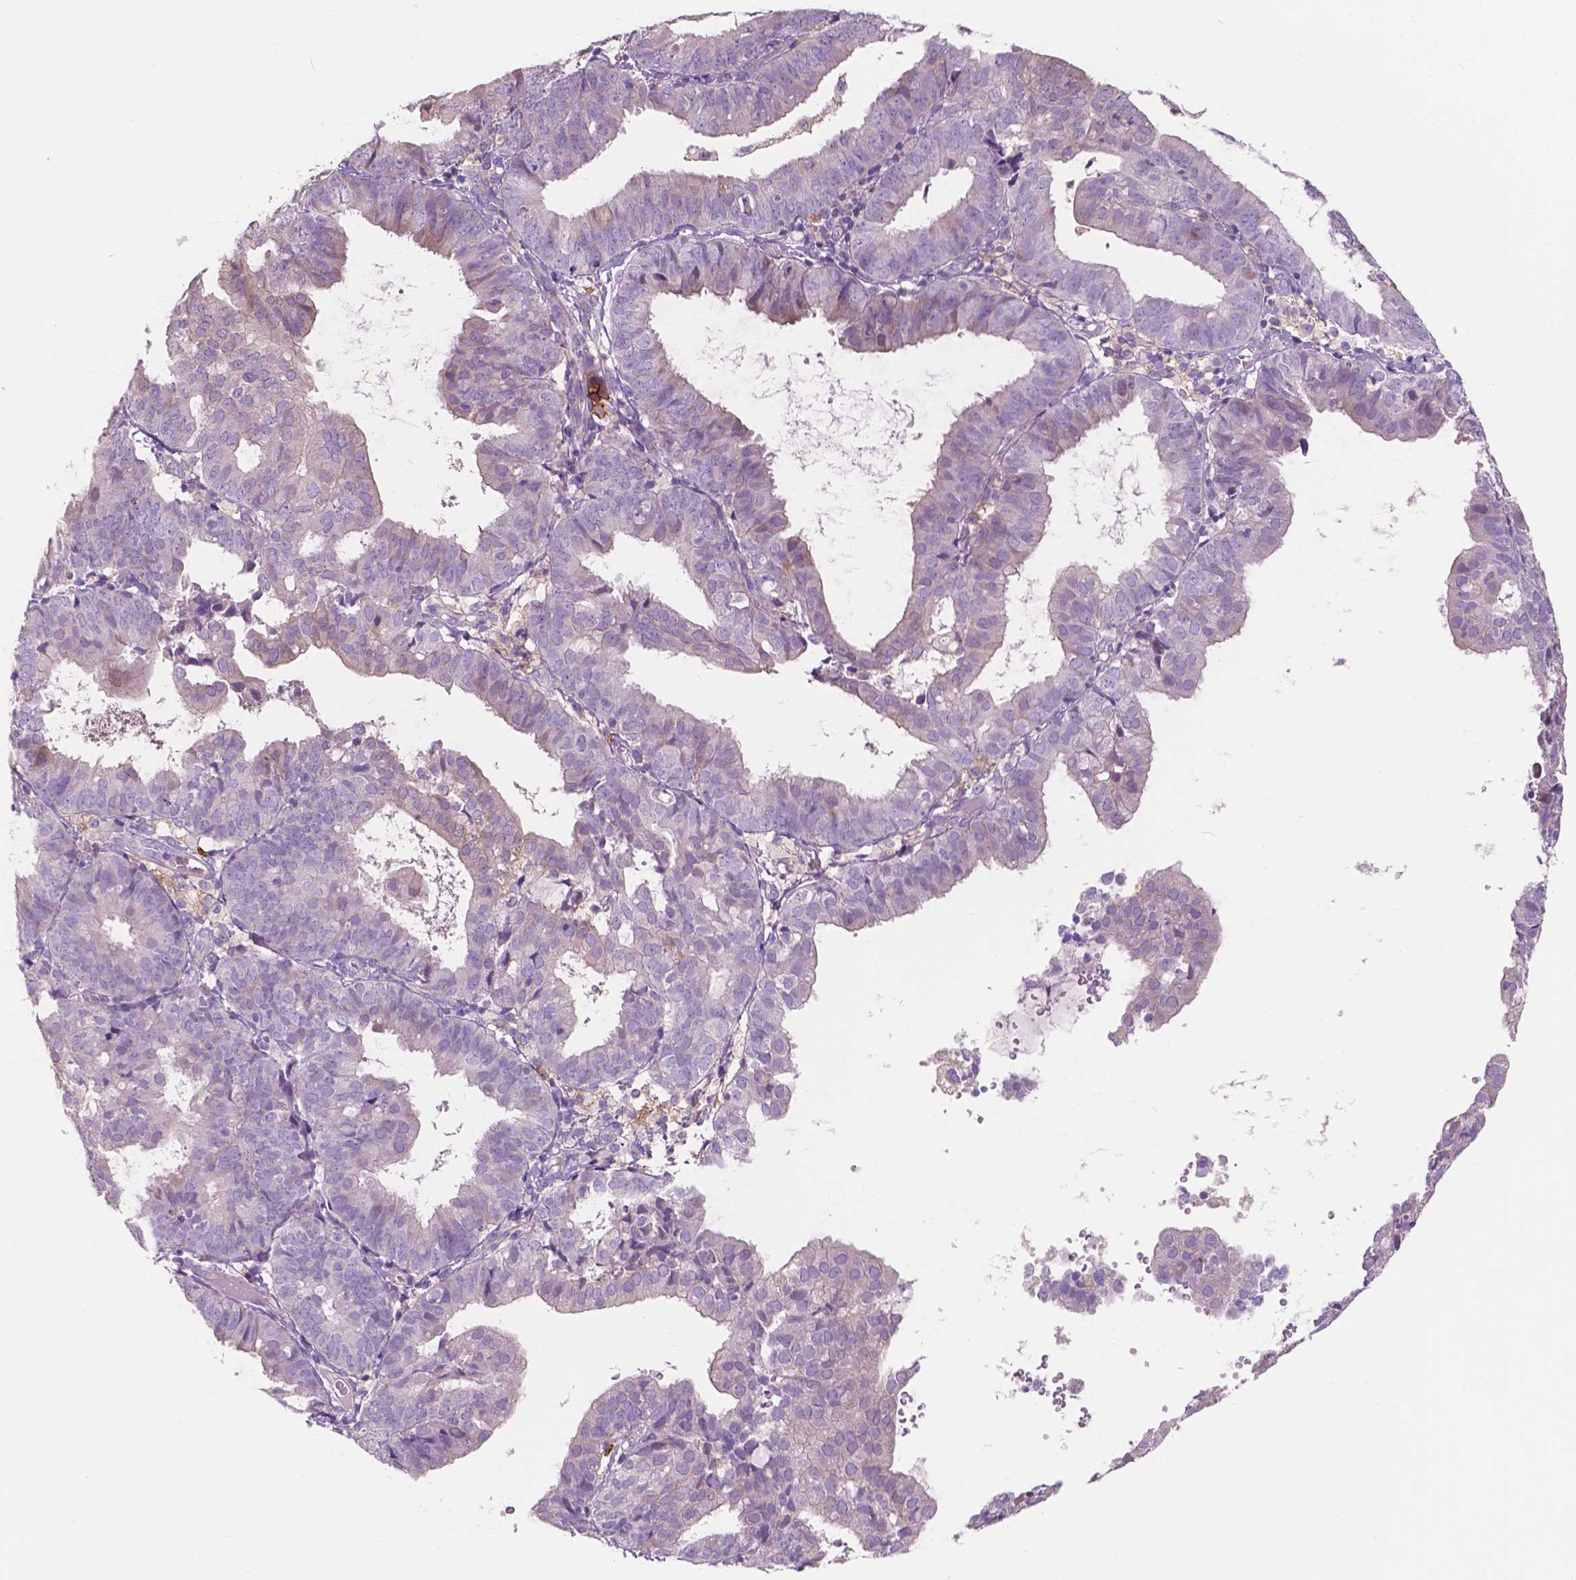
{"staining": {"intensity": "negative", "quantity": "none", "location": "none"}, "tissue": "endometrial cancer", "cell_type": "Tumor cells", "image_type": "cancer", "snomed": [{"axis": "morphology", "description": "Adenocarcinoma, NOS"}, {"axis": "topography", "description": "Endometrium"}], "caption": "Immunohistochemical staining of endometrial cancer (adenocarcinoma) shows no significant staining in tumor cells.", "gene": "SEMA4A", "patient": {"sex": "female", "age": 80}}